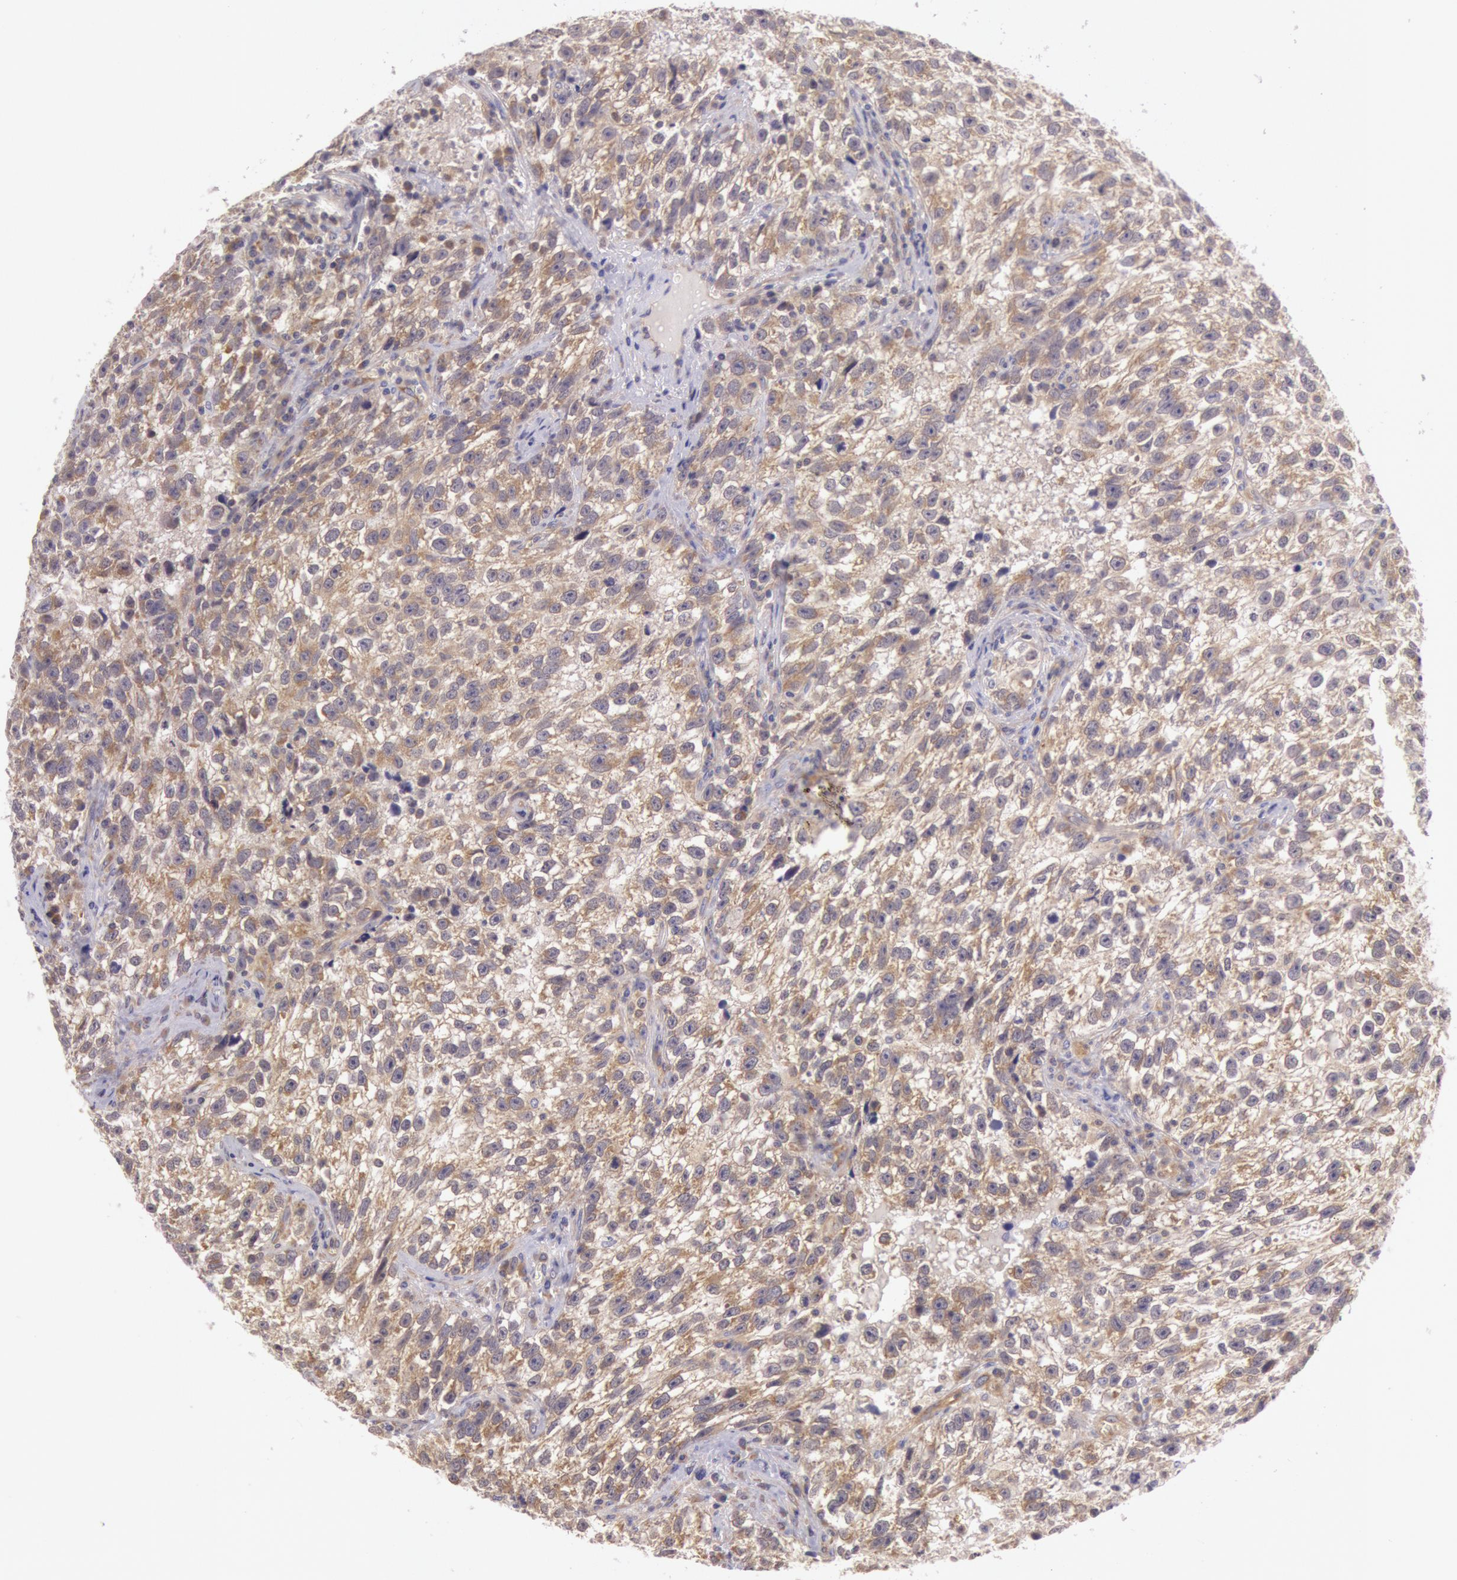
{"staining": {"intensity": "weak", "quantity": ">75%", "location": "cytoplasmic/membranous"}, "tissue": "testis cancer", "cell_type": "Tumor cells", "image_type": "cancer", "snomed": [{"axis": "morphology", "description": "Seminoma, NOS"}, {"axis": "topography", "description": "Testis"}], "caption": "This is a photomicrograph of IHC staining of testis cancer, which shows weak positivity in the cytoplasmic/membranous of tumor cells.", "gene": "CHUK", "patient": {"sex": "male", "age": 38}}